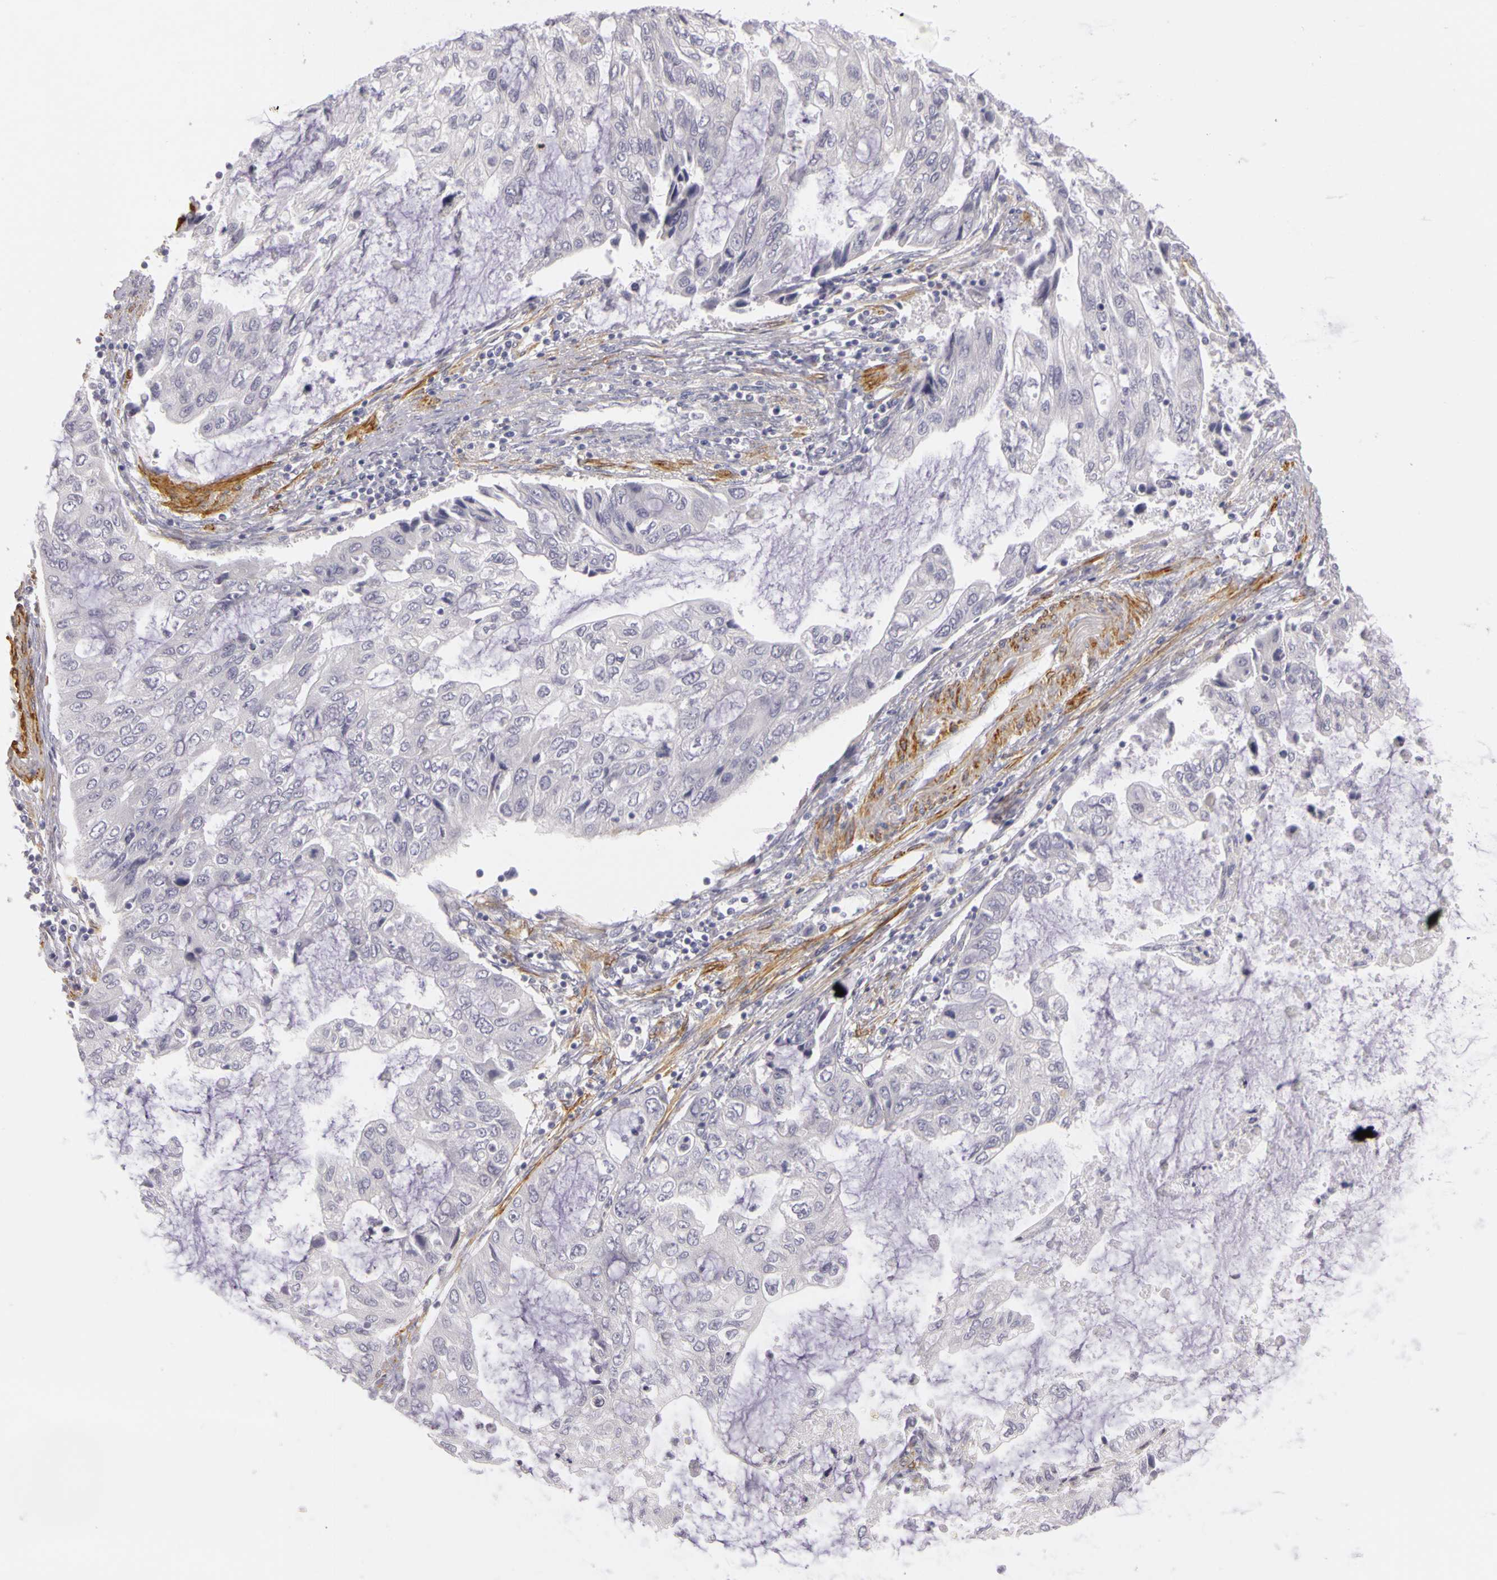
{"staining": {"intensity": "negative", "quantity": "none", "location": "none"}, "tissue": "stomach cancer", "cell_type": "Tumor cells", "image_type": "cancer", "snomed": [{"axis": "morphology", "description": "Adenocarcinoma, NOS"}, {"axis": "topography", "description": "Stomach, upper"}], "caption": "Immunohistochemistry (IHC) of stomach cancer (adenocarcinoma) demonstrates no expression in tumor cells.", "gene": "CNTN2", "patient": {"sex": "female", "age": 52}}